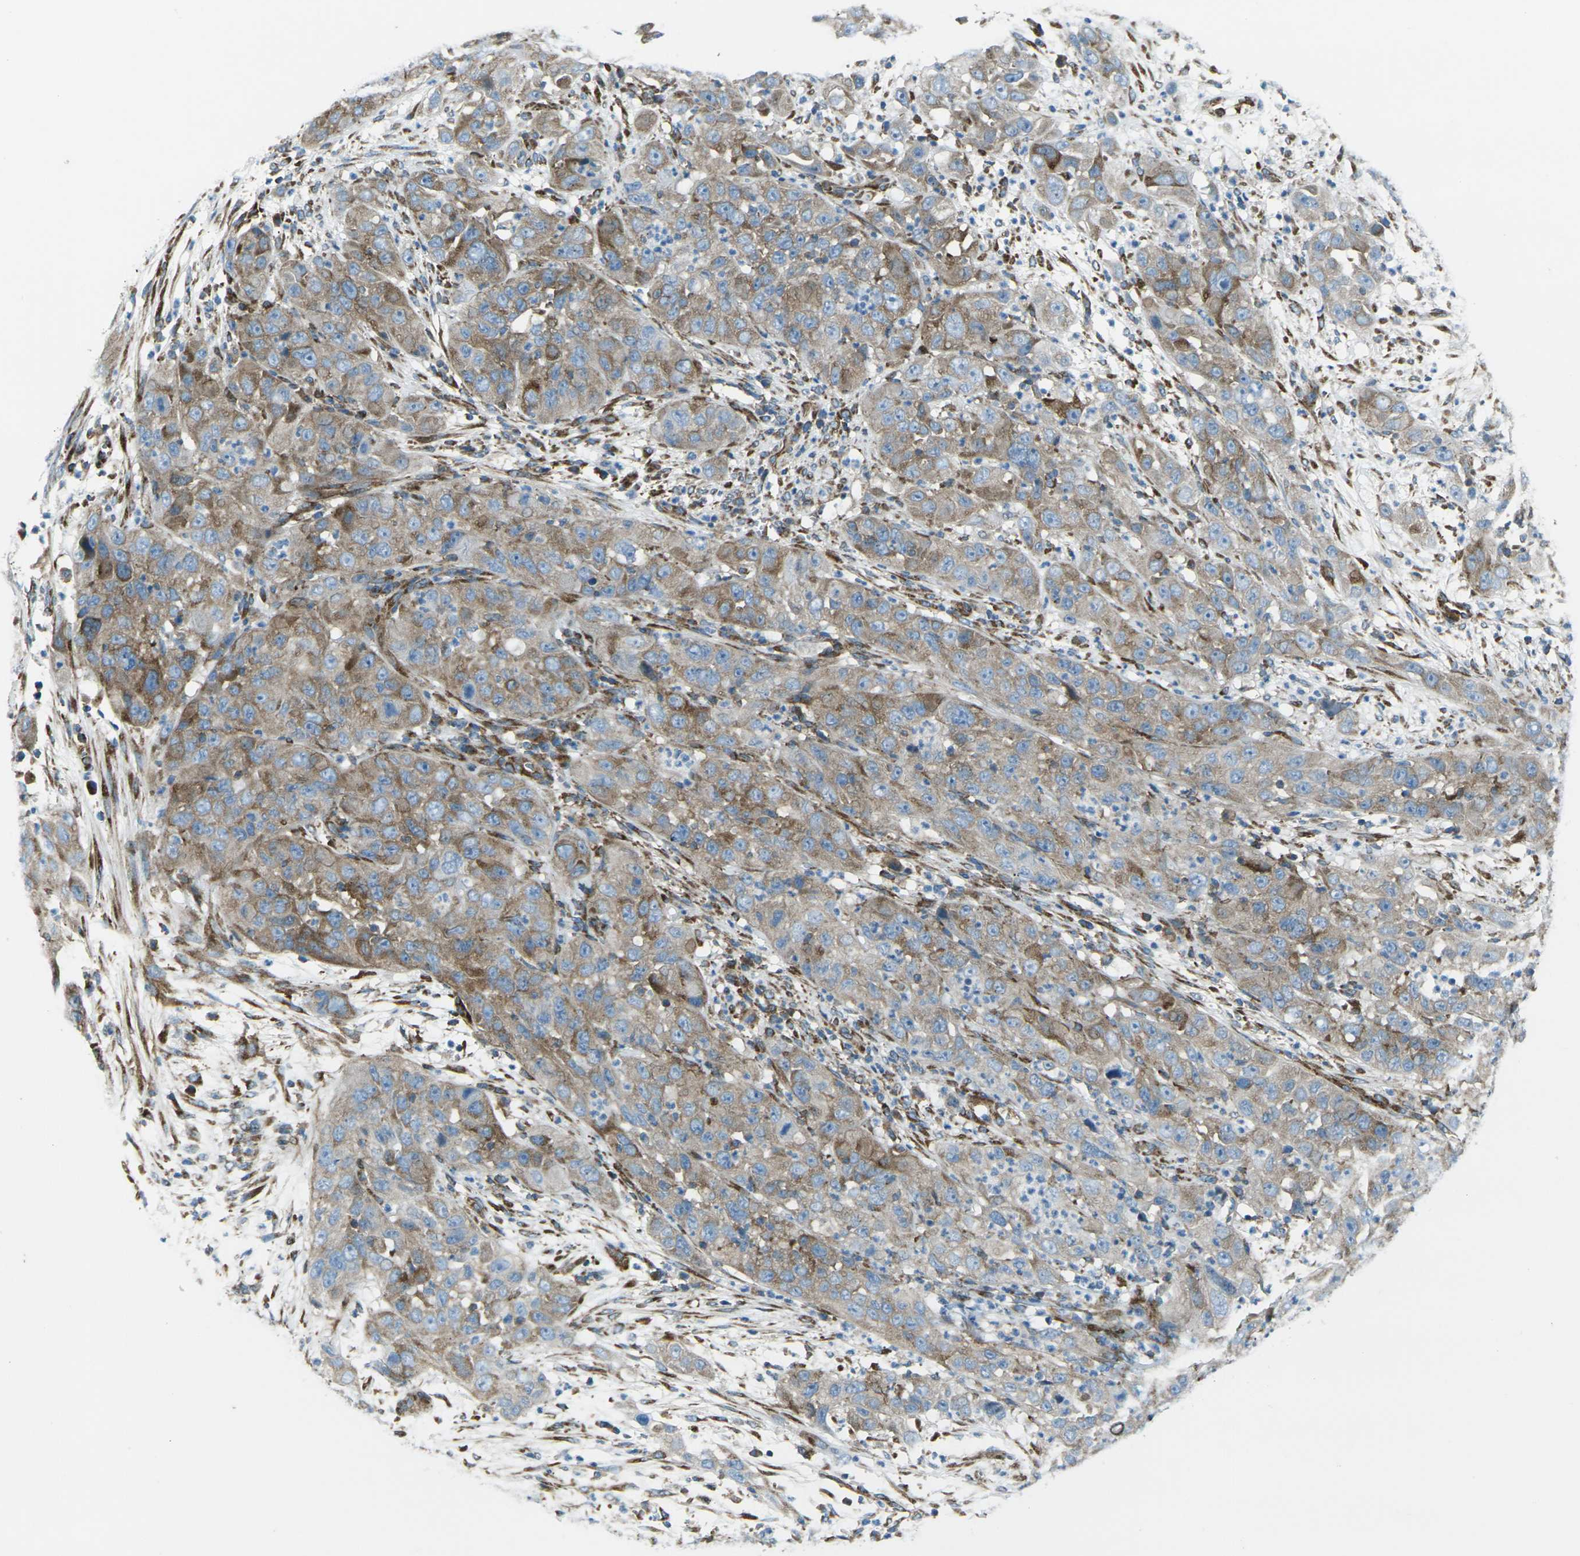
{"staining": {"intensity": "moderate", "quantity": "25%-75%", "location": "cytoplasmic/membranous"}, "tissue": "cervical cancer", "cell_type": "Tumor cells", "image_type": "cancer", "snomed": [{"axis": "morphology", "description": "Squamous cell carcinoma, NOS"}, {"axis": "topography", "description": "Cervix"}], "caption": "Tumor cells reveal moderate cytoplasmic/membranous expression in about 25%-75% of cells in cervical cancer (squamous cell carcinoma).", "gene": "CELSR2", "patient": {"sex": "female", "age": 32}}